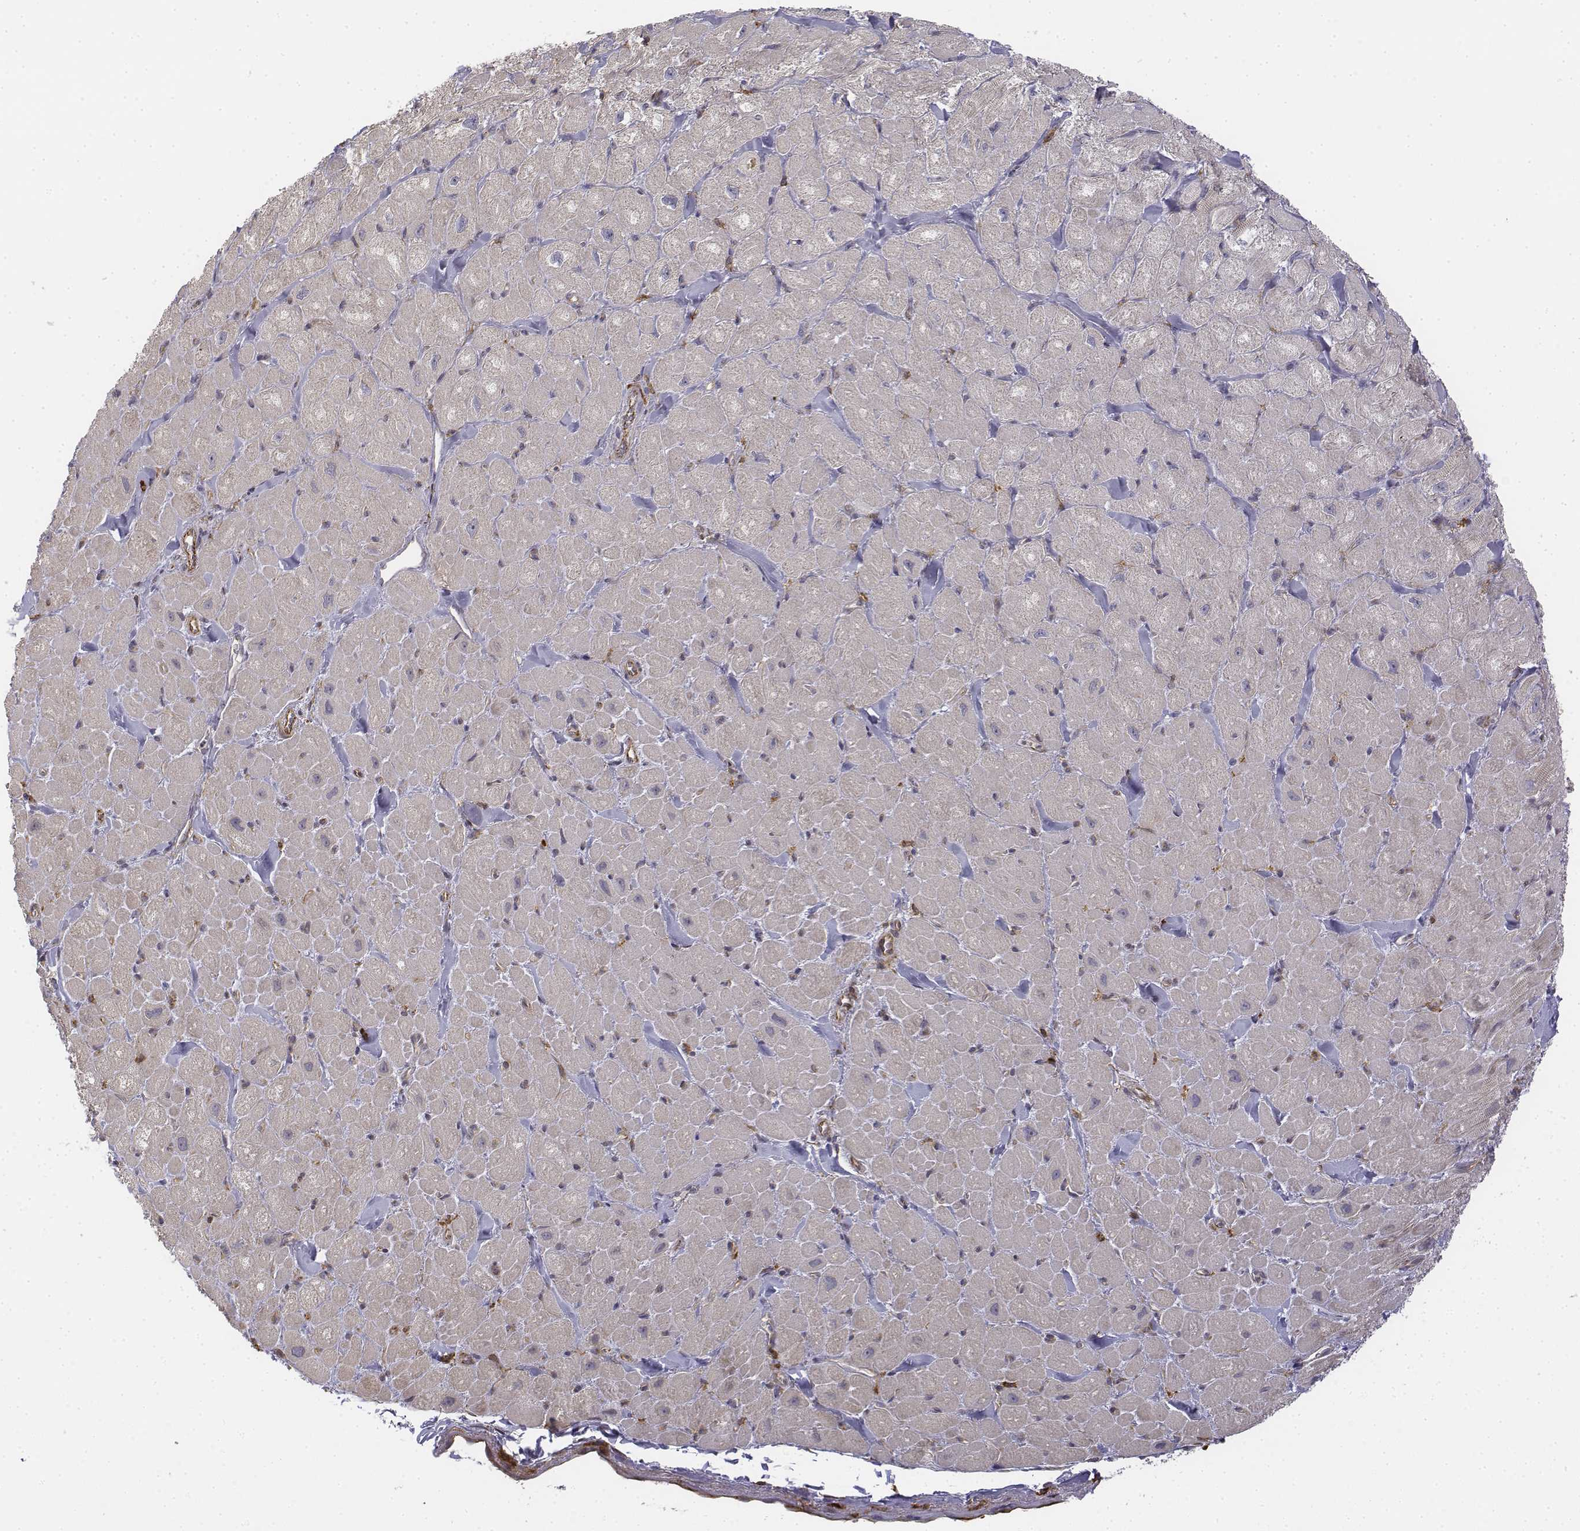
{"staining": {"intensity": "negative", "quantity": "none", "location": "none"}, "tissue": "heart muscle", "cell_type": "Cardiomyocytes", "image_type": "normal", "snomed": [{"axis": "morphology", "description": "Normal tissue, NOS"}, {"axis": "topography", "description": "Heart"}], "caption": "Immunohistochemistry (IHC) micrograph of benign heart muscle stained for a protein (brown), which shows no positivity in cardiomyocytes.", "gene": "CD14", "patient": {"sex": "male", "age": 60}}